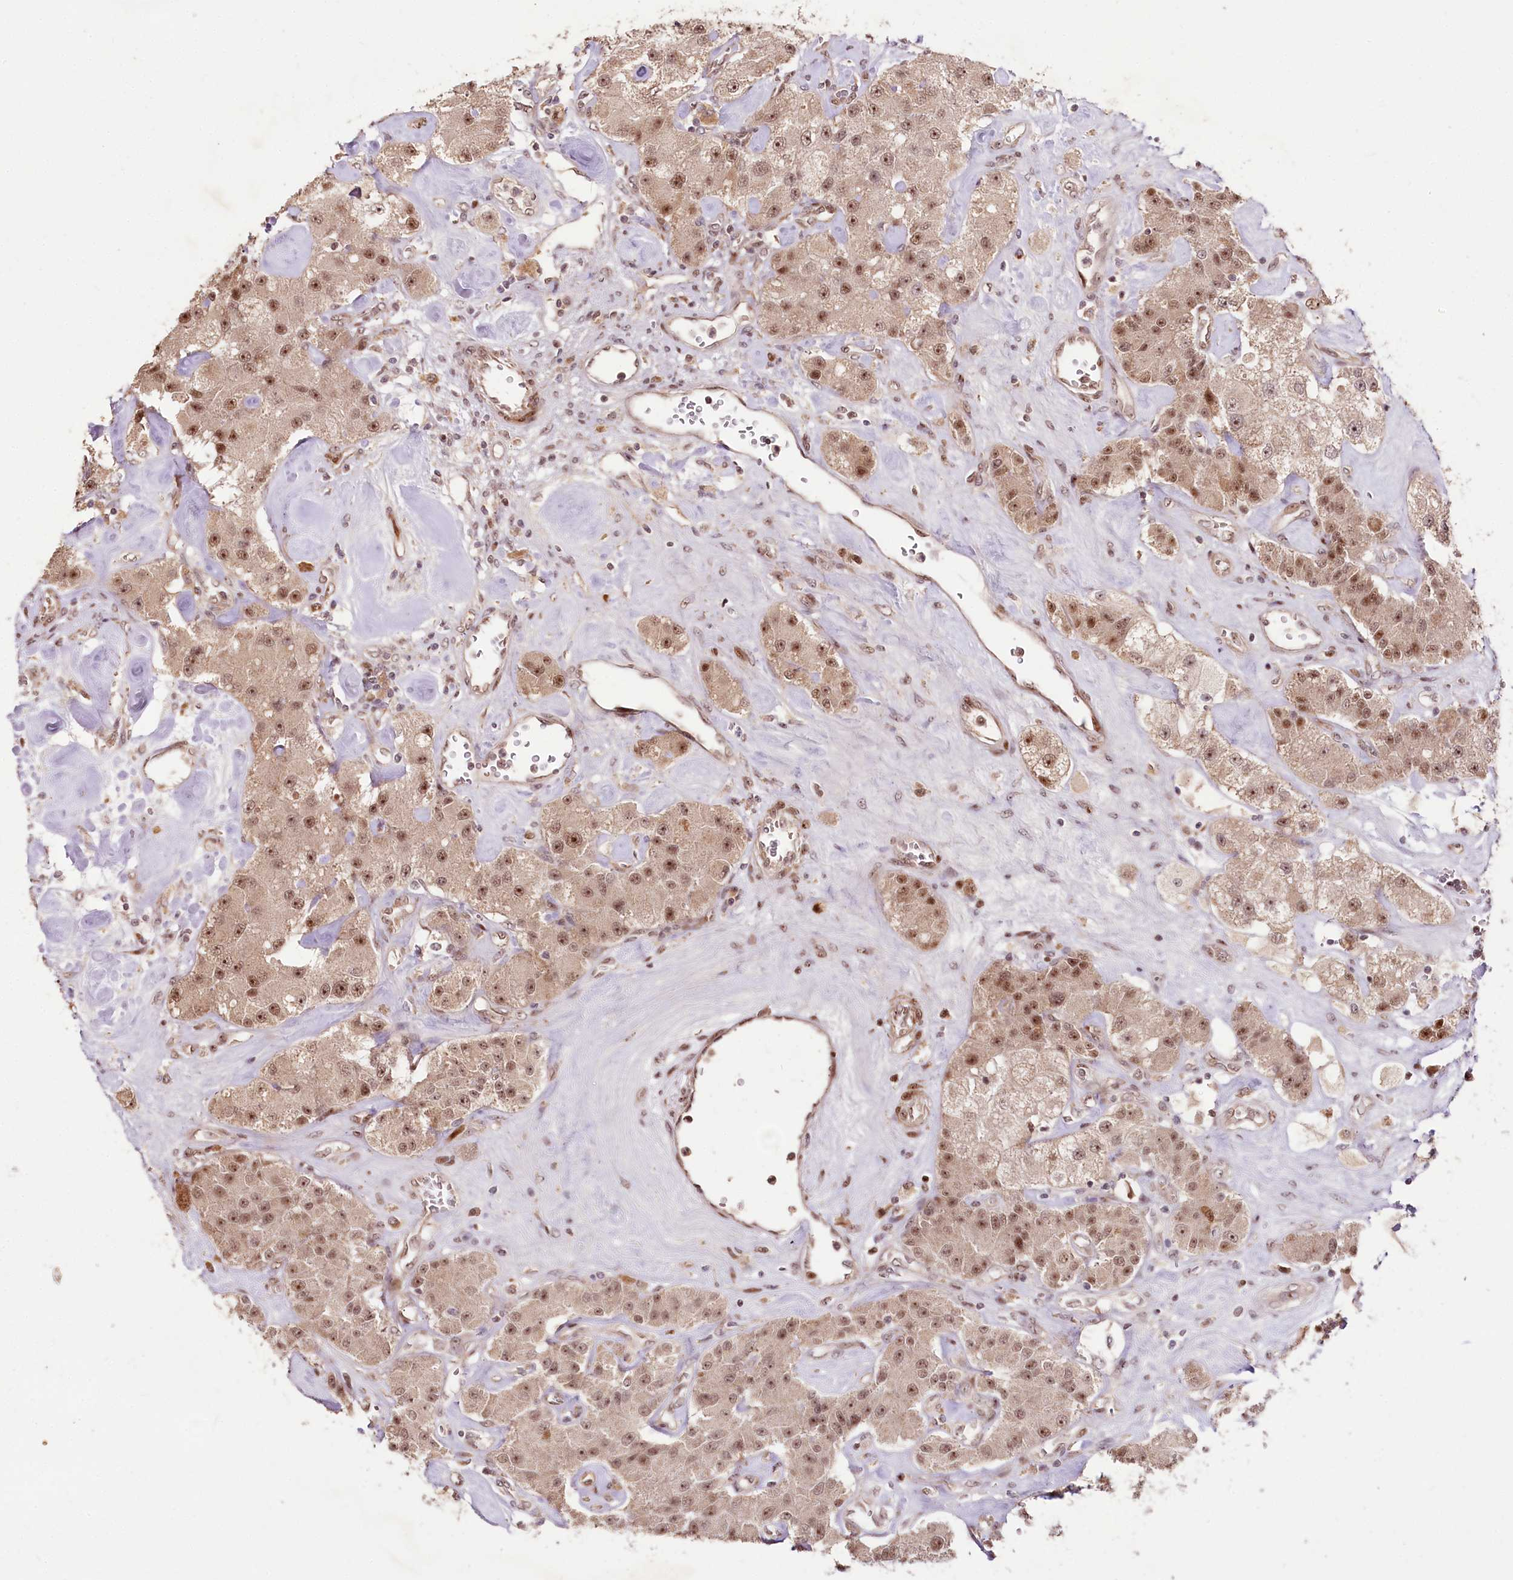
{"staining": {"intensity": "moderate", "quantity": ">75%", "location": "nuclear"}, "tissue": "carcinoid", "cell_type": "Tumor cells", "image_type": "cancer", "snomed": [{"axis": "morphology", "description": "Carcinoid, malignant, NOS"}, {"axis": "topography", "description": "Pancreas"}], "caption": "Moderate nuclear expression for a protein is seen in about >75% of tumor cells of carcinoid (malignant) using IHC.", "gene": "DMP1", "patient": {"sex": "male", "age": 41}}